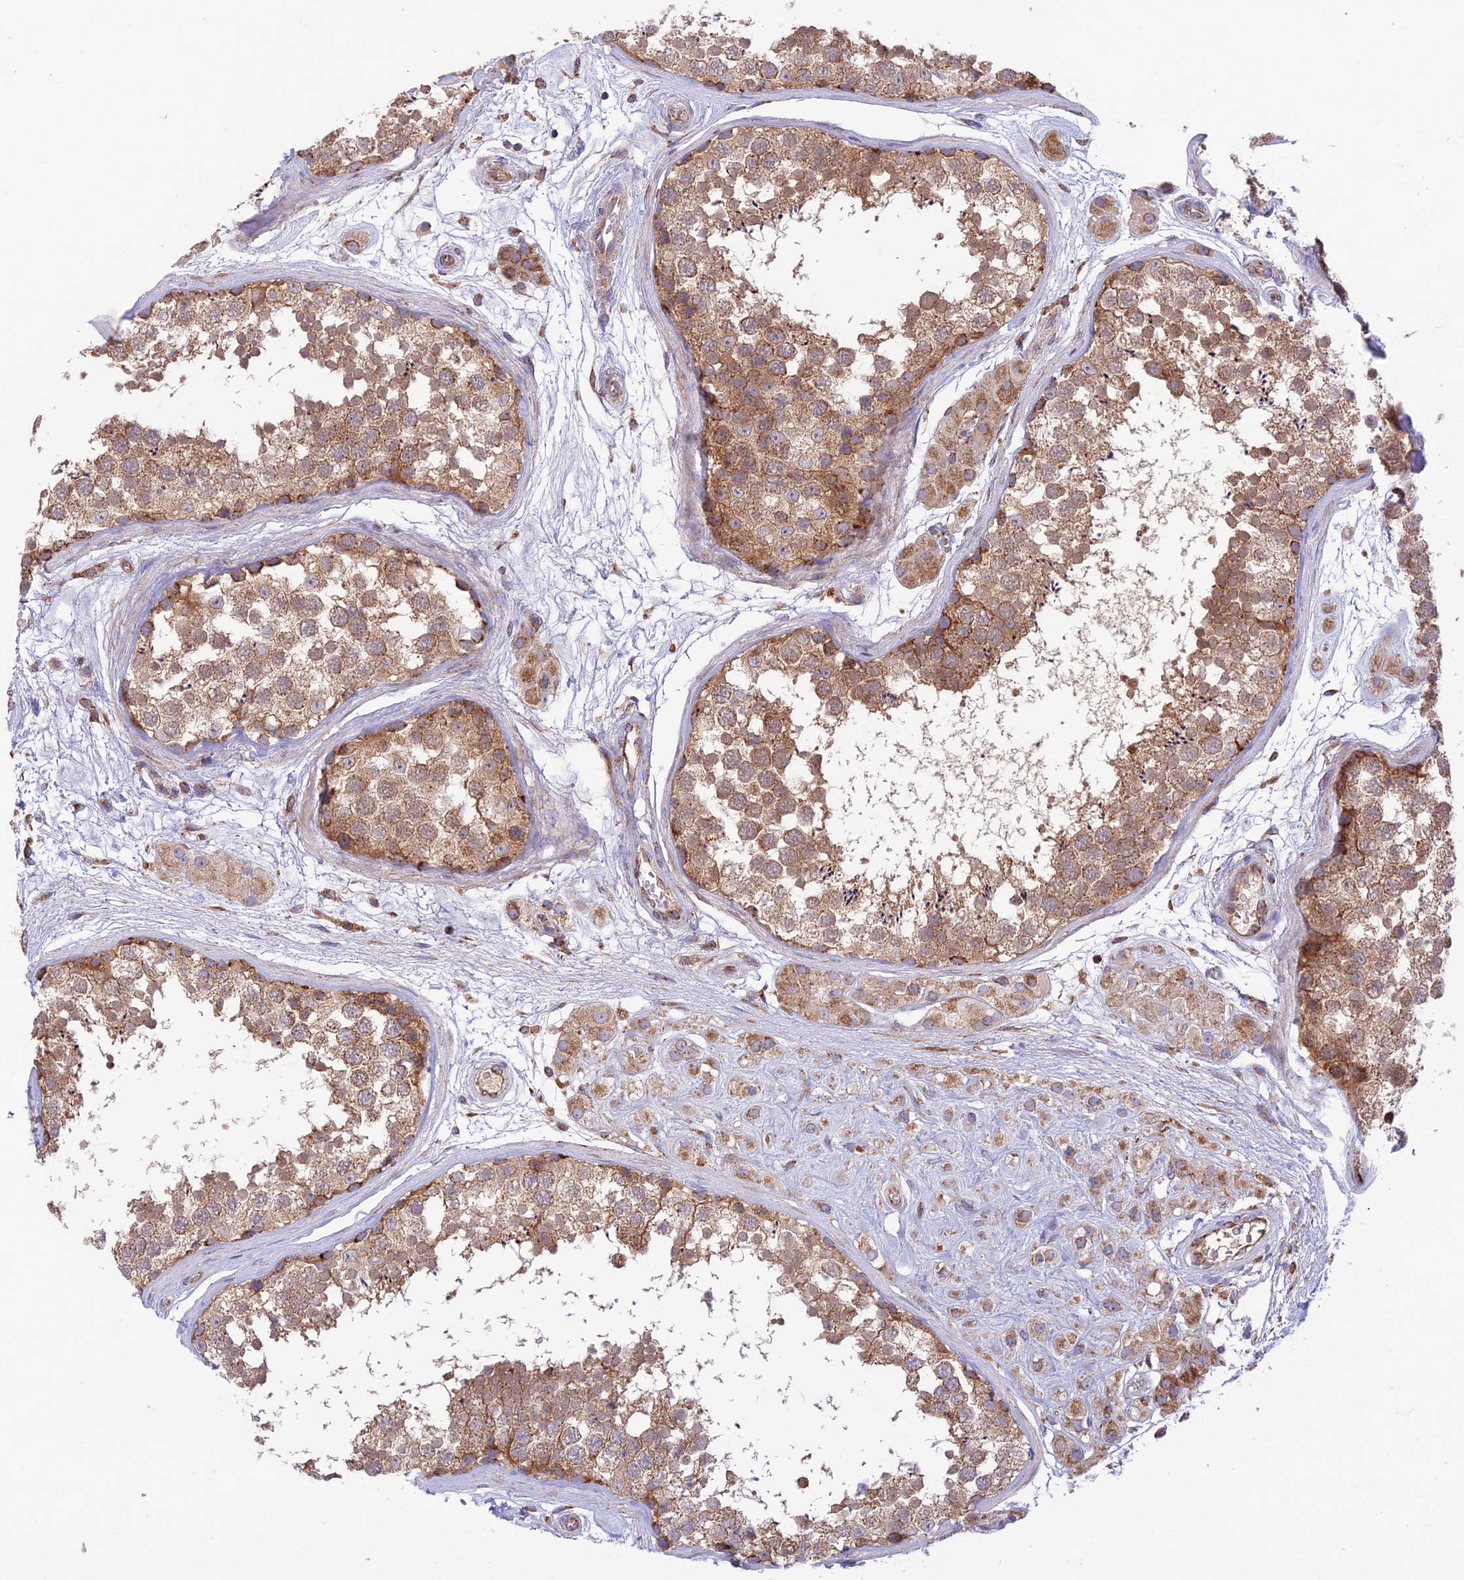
{"staining": {"intensity": "moderate", "quantity": ">75%", "location": "cytoplasmic/membranous"}, "tissue": "testis", "cell_type": "Cells in seminiferous ducts", "image_type": "normal", "snomed": [{"axis": "morphology", "description": "Normal tissue, NOS"}, {"axis": "topography", "description": "Testis"}], "caption": "A photomicrograph of human testis stained for a protein demonstrates moderate cytoplasmic/membranous brown staining in cells in seminiferous ducts. (IHC, brightfield microscopy, high magnification).", "gene": "UAP1L1", "patient": {"sex": "male", "age": 56}}